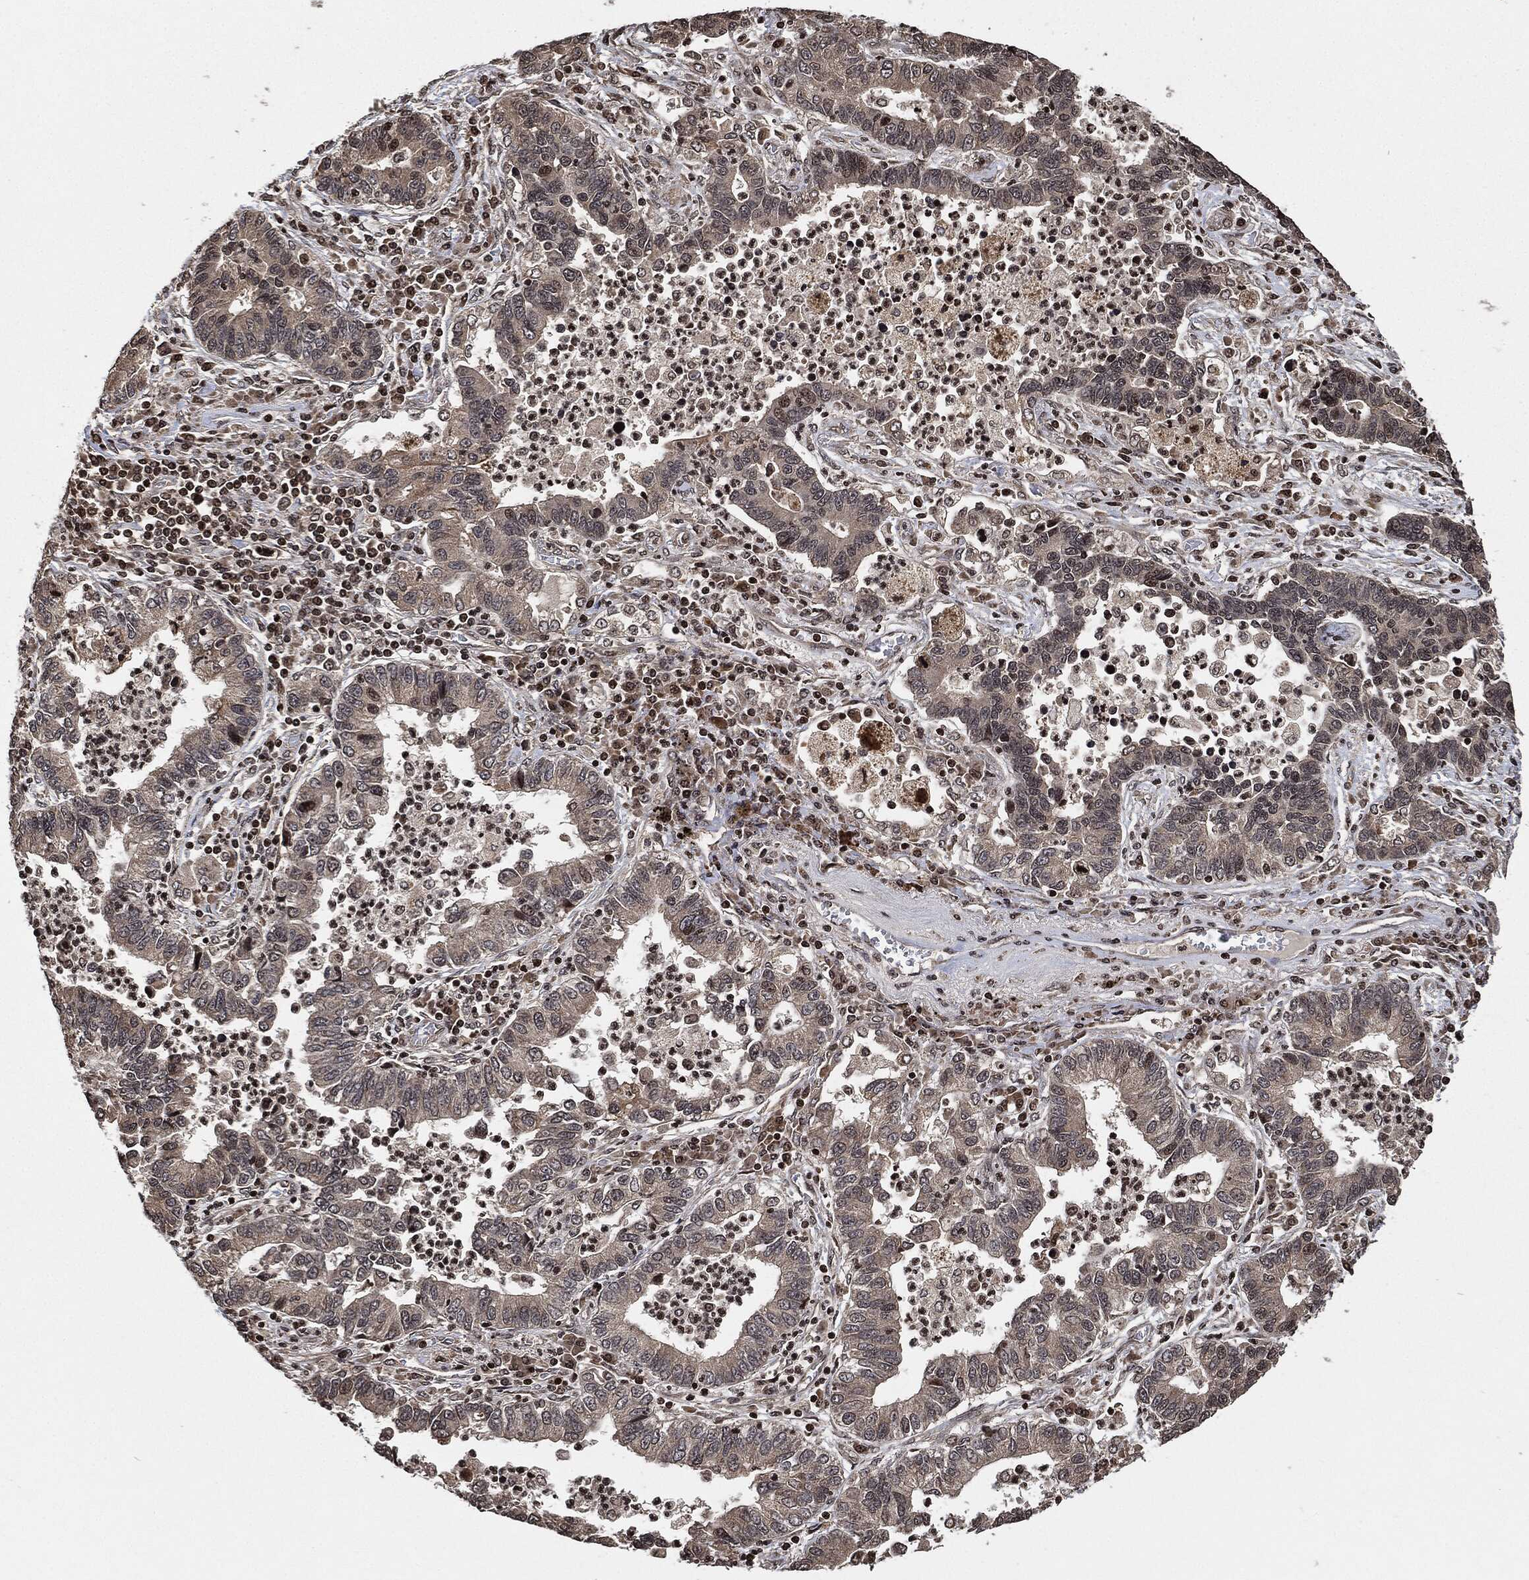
{"staining": {"intensity": "negative", "quantity": "none", "location": "none"}, "tissue": "lung cancer", "cell_type": "Tumor cells", "image_type": "cancer", "snomed": [{"axis": "morphology", "description": "Adenocarcinoma, NOS"}, {"axis": "topography", "description": "Lung"}], "caption": "This is a image of immunohistochemistry (IHC) staining of lung adenocarcinoma, which shows no staining in tumor cells.", "gene": "PDK1", "patient": {"sex": "female", "age": 57}}